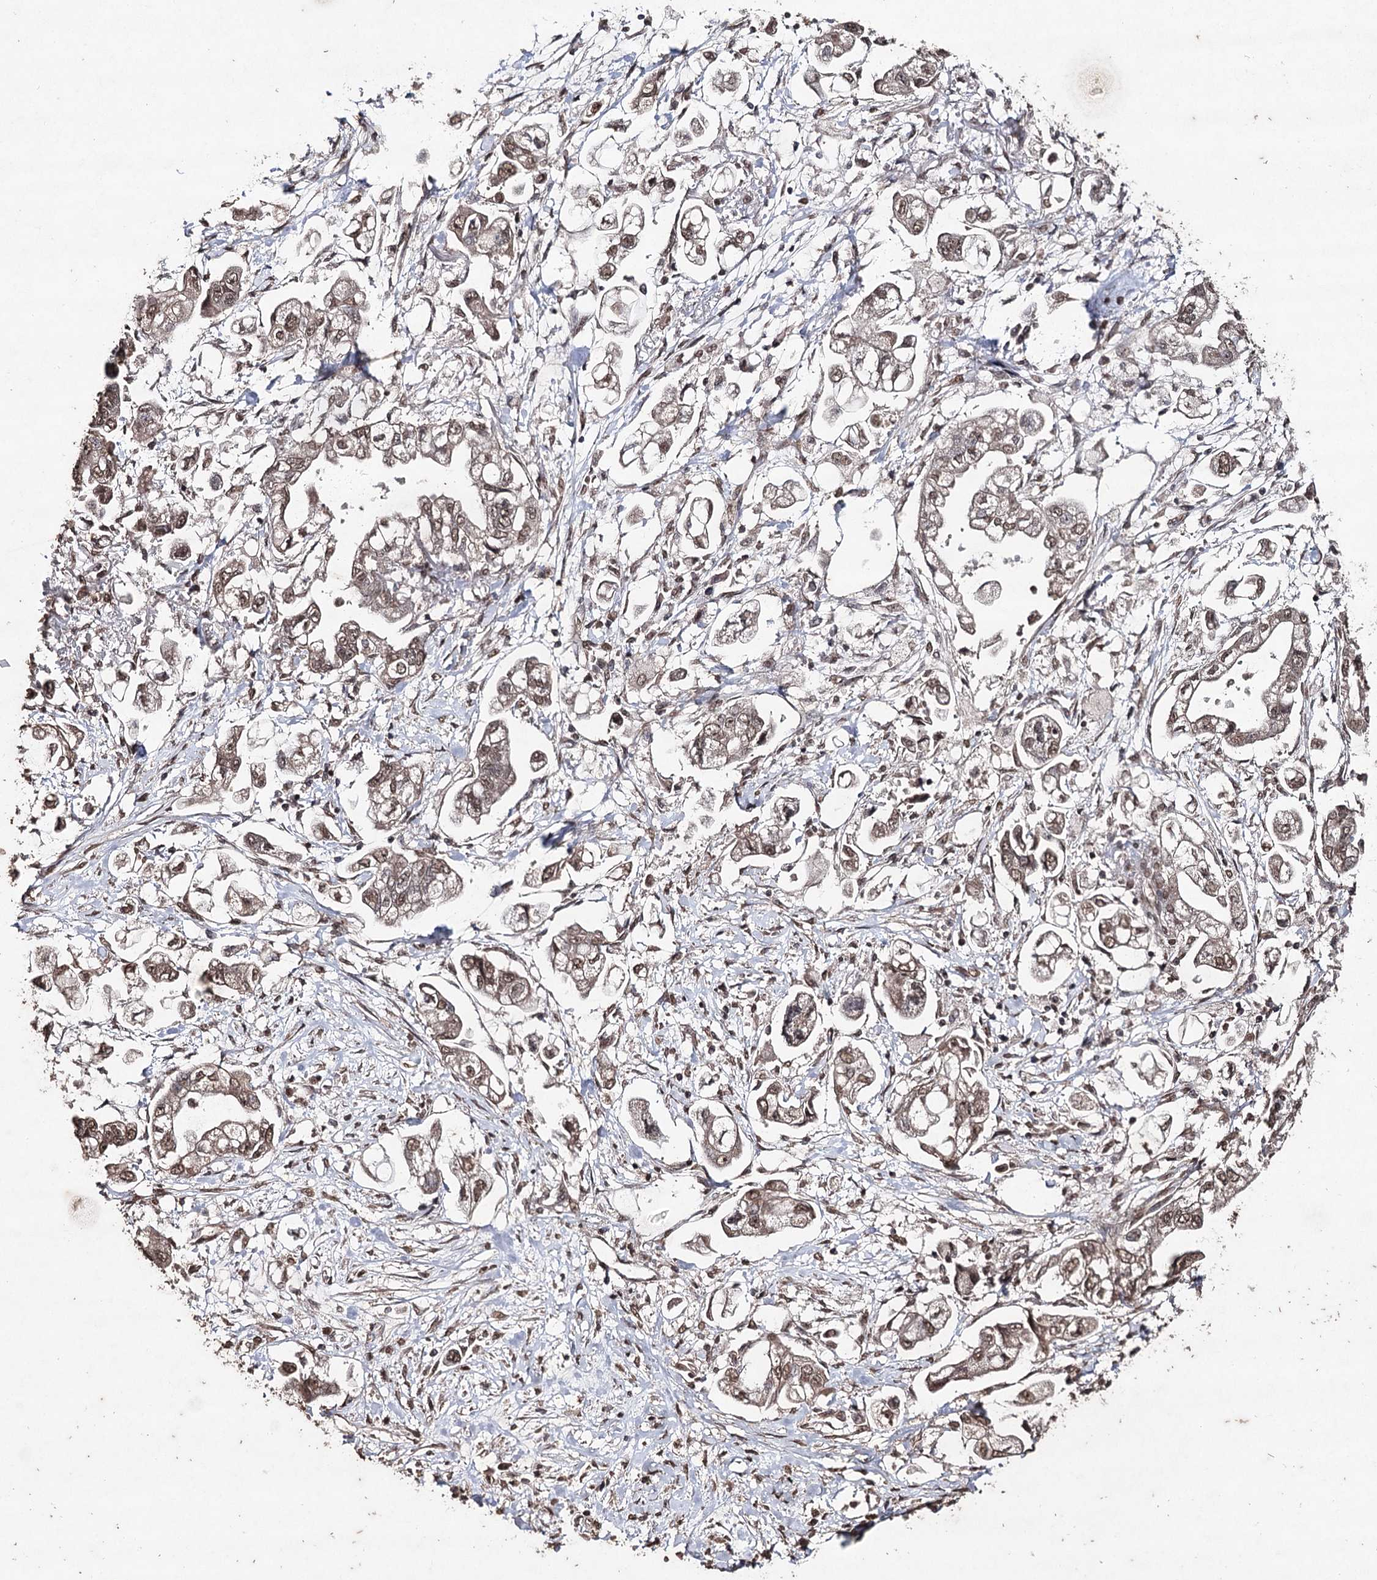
{"staining": {"intensity": "weak", "quantity": ">75%", "location": "nuclear"}, "tissue": "stomach cancer", "cell_type": "Tumor cells", "image_type": "cancer", "snomed": [{"axis": "morphology", "description": "Adenocarcinoma, NOS"}, {"axis": "topography", "description": "Stomach"}], "caption": "IHC (DAB) staining of stomach cancer (adenocarcinoma) displays weak nuclear protein expression in about >75% of tumor cells. Immunohistochemistry (ihc) stains the protein in brown and the nuclei are stained blue.", "gene": "ATG14", "patient": {"sex": "male", "age": 62}}